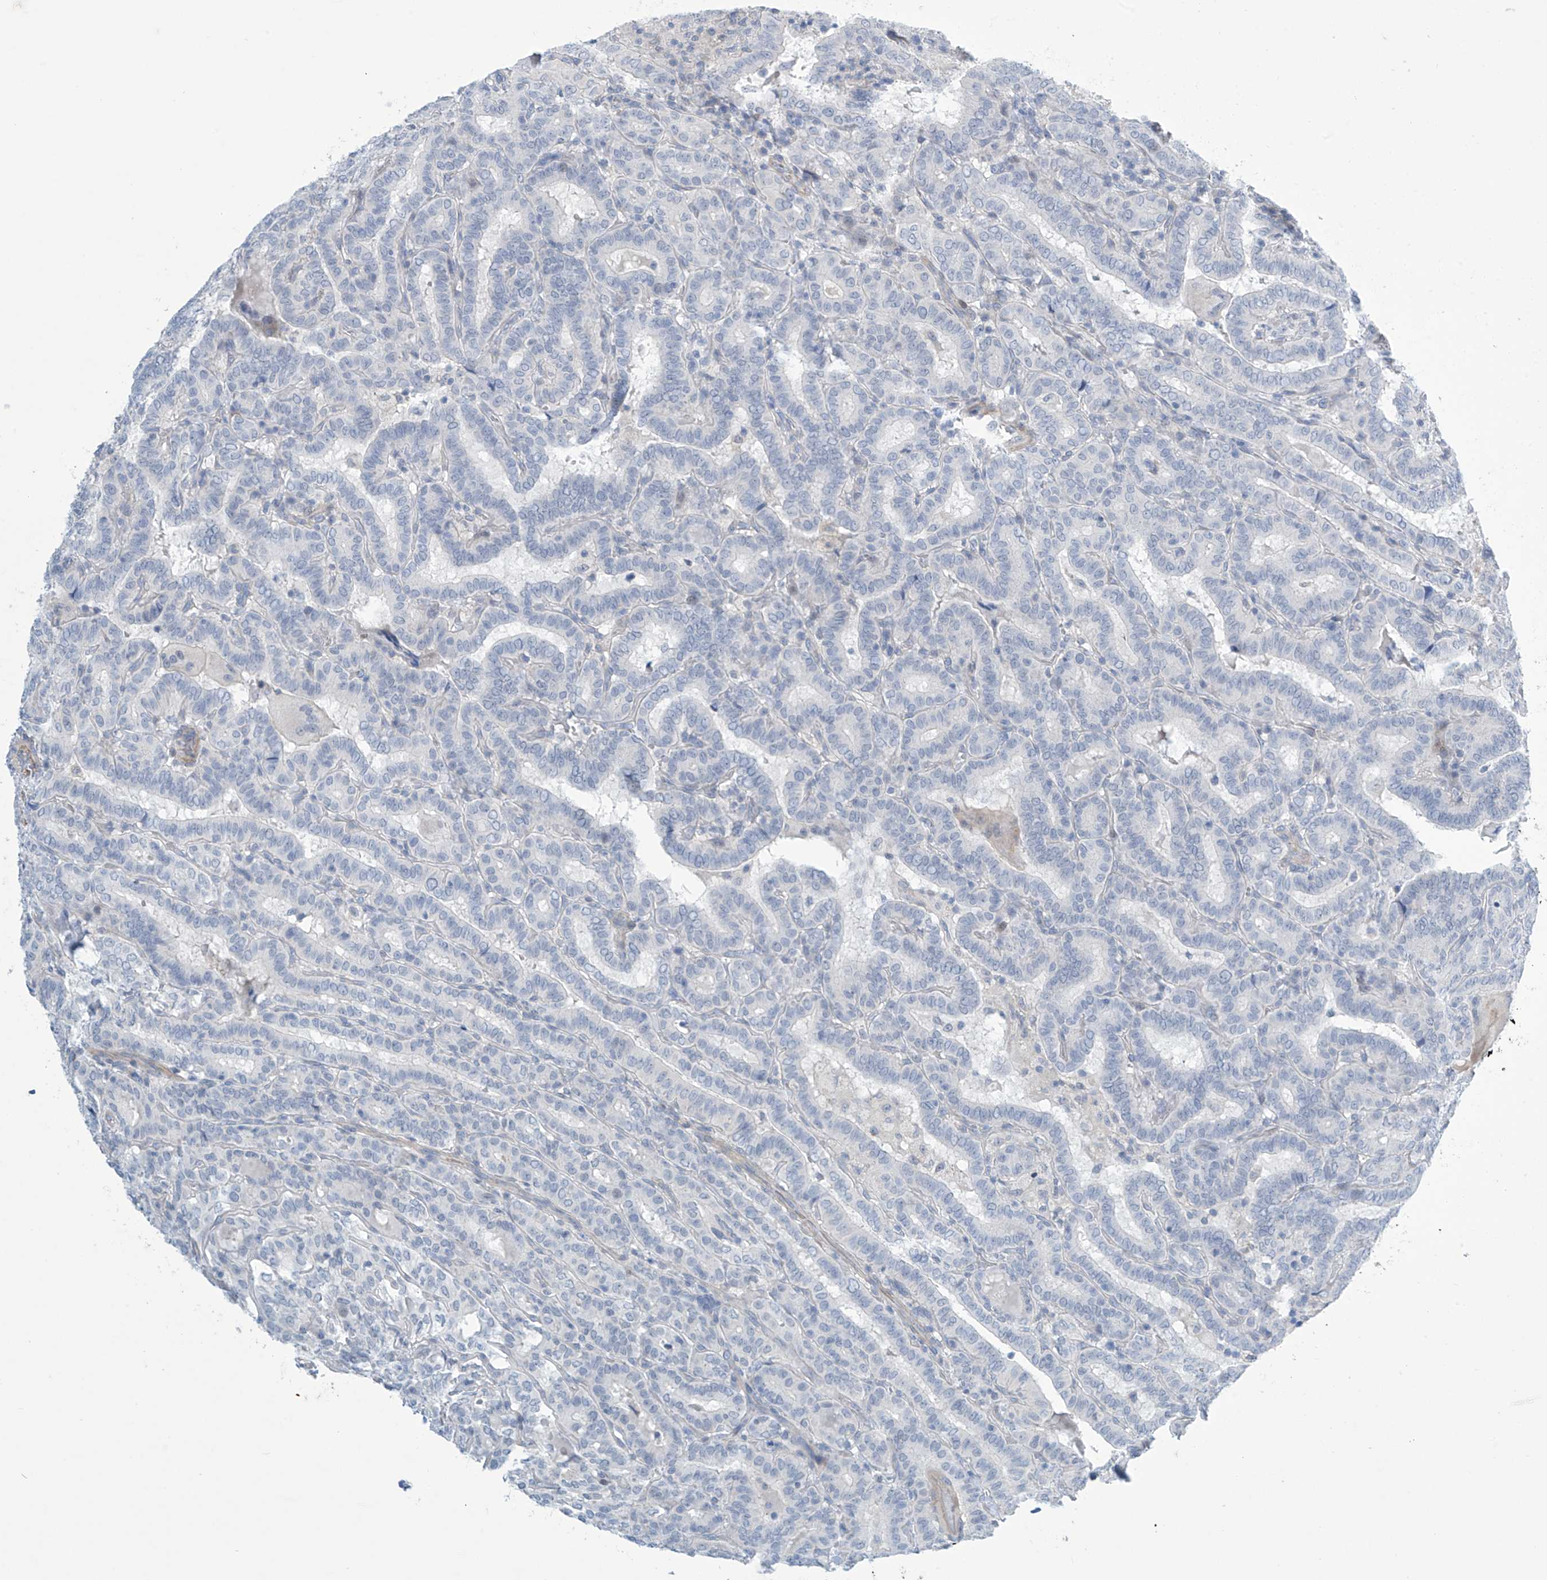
{"staining": {"intensity": "negative", "quantity": "none", "location": "none"}, "tissue": "thyroid cancer", "cell_type": "Tumor cells", "image_type": "cancer", "snomed": [{"axis": "morphology", "description": "Papillary adenocarcinoma, NOS"}, {"axis": "topography", "description": "Thyroid gland"}], "caption": "The immunohistochemistry photomicrograph has no significant staining in tumor cells of thyroid papillary adenocarcinoma tissue. (Brightfield microscopy of DAB IHC at high magnification).", "gene": "SLC35A5", "patient": {"sex": "female", "age": 72}}